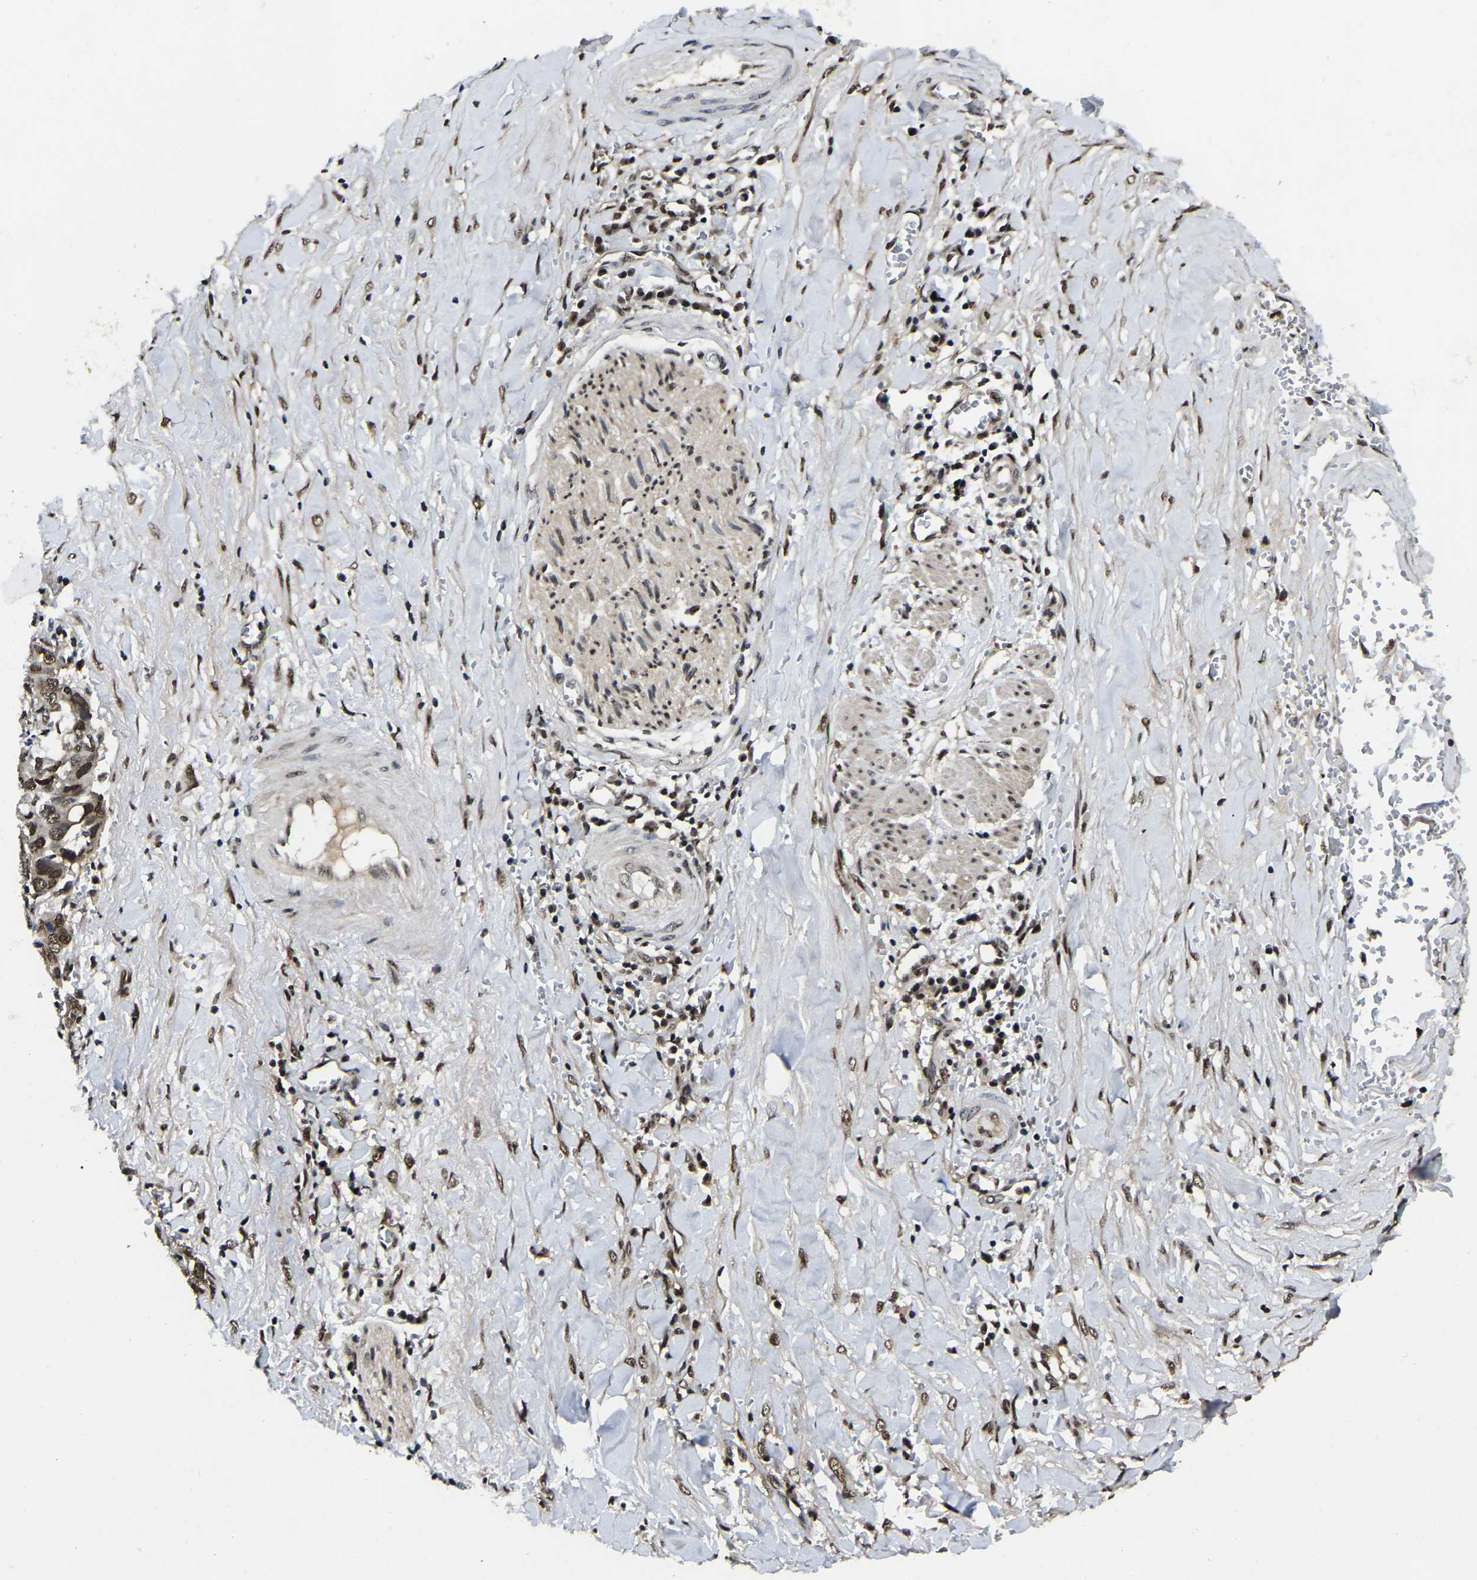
{"staining": {"intensity": "moderate", "quantity": ">75%", "location": "nuclear"}, "tissue": "liver cancer", "cell_type": "Tumor cells", "image_type": "cancer", "snomed": [{"axis": "morphology", "description": "Cholangiocarcinoma"}, {"axis": "topography", "description": "Liver"}], "caption": "Protein expression analysis of human liver cancer (cholangiocarcinoma) reveals moderate nuclear expression in about >75% of tumor cells.", "gene": "TRIM35", "patient": {"sex": "female", "age": 79}}